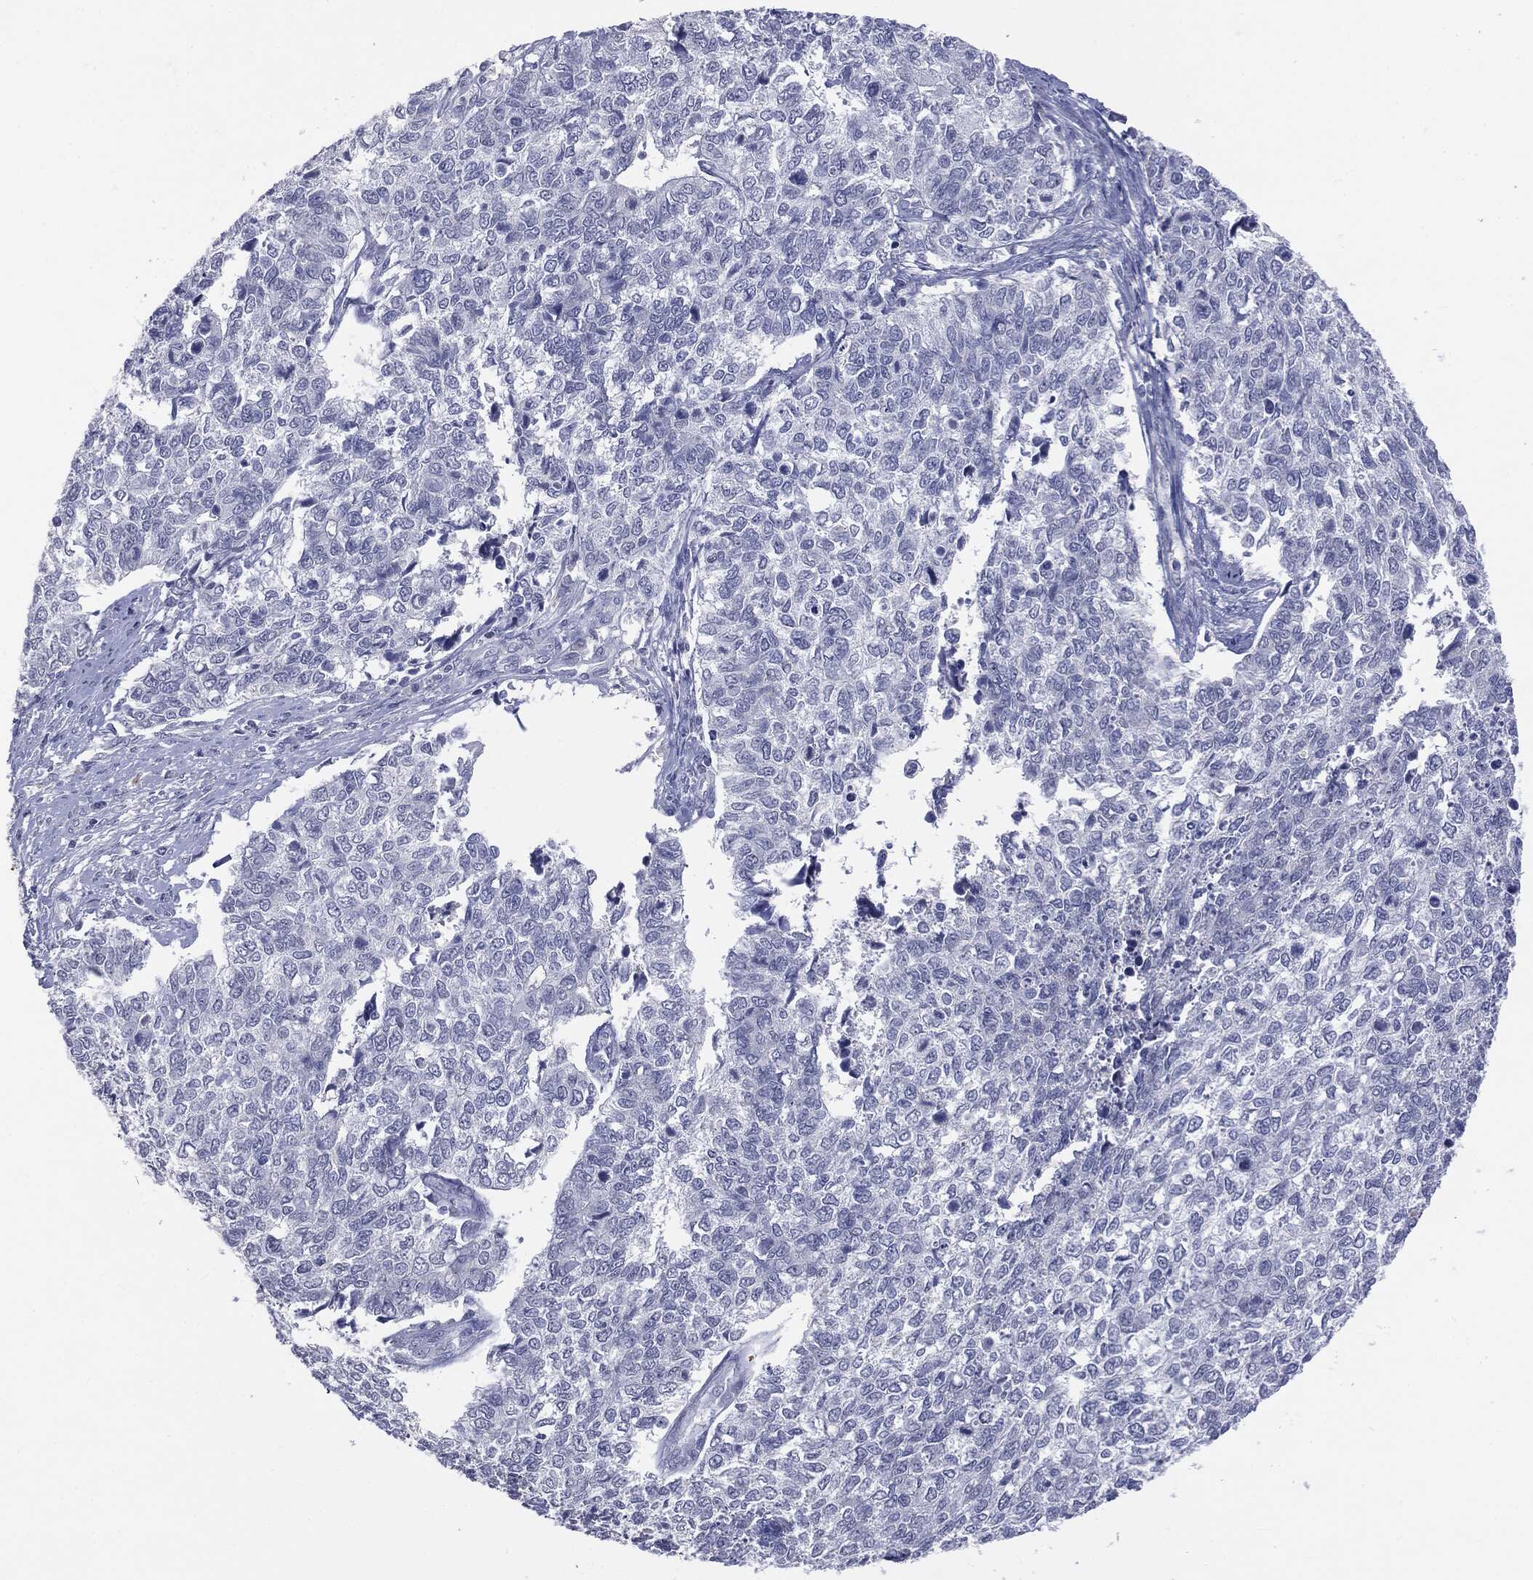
{"staining": {"intensity": "negative", "quantity": "none", "location": "none"}, "tissue": "cervical cancer", "cell_type": "Tumor cells", "image_type": "cancer", "snomed": [{"axis": "morphology", "description": "Adenocarcinoma, NOS"}, {"axis": "topography", "description": "Cervix"}], "caption": "The micrograph shows no staining of tumor cells in cervical adenocarcinoma.", "gene": "TSHB", "patient": {"sex": "female", "age": 63}}